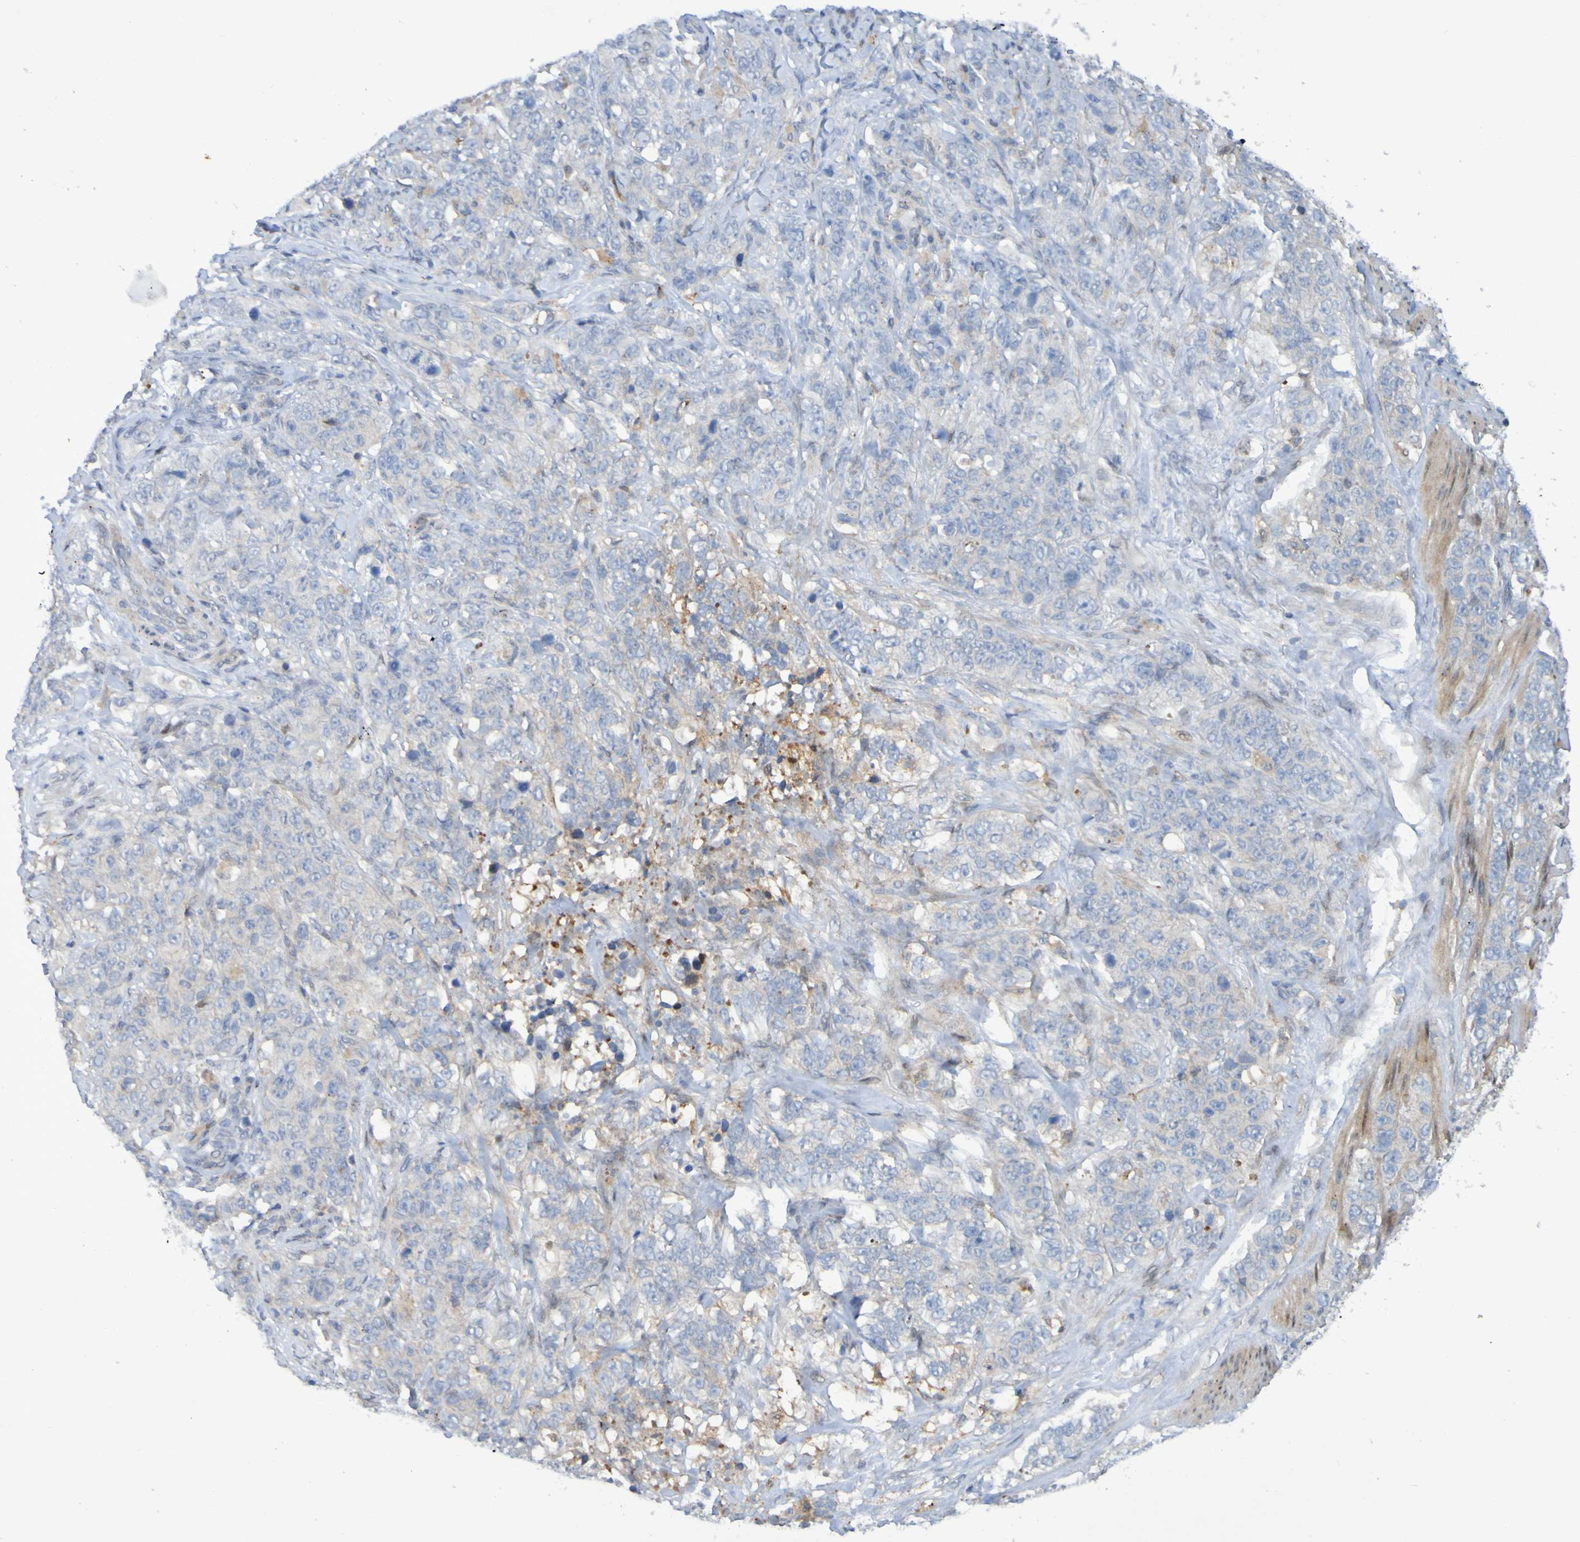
{"staining": {"intensity": "negative", "quantity": "none", "location": "none"}, "tissue": "stomach cancer", "cell_type": "Tumor cells", "image_type": "cancer", "snomed": [{"axis": "morphology", "description": "Adenocarcinoma, NOS"}, {"axis": "topography", "description": "Stomach"}], "caption": "Immunohistochemistry image of human adenocarcinoma (stomach) stained for a protein (brown), which demonstrates no positivity in tumor cells.", "gene": "FBP2", "patient": {"sex": "male", "age": 48}}